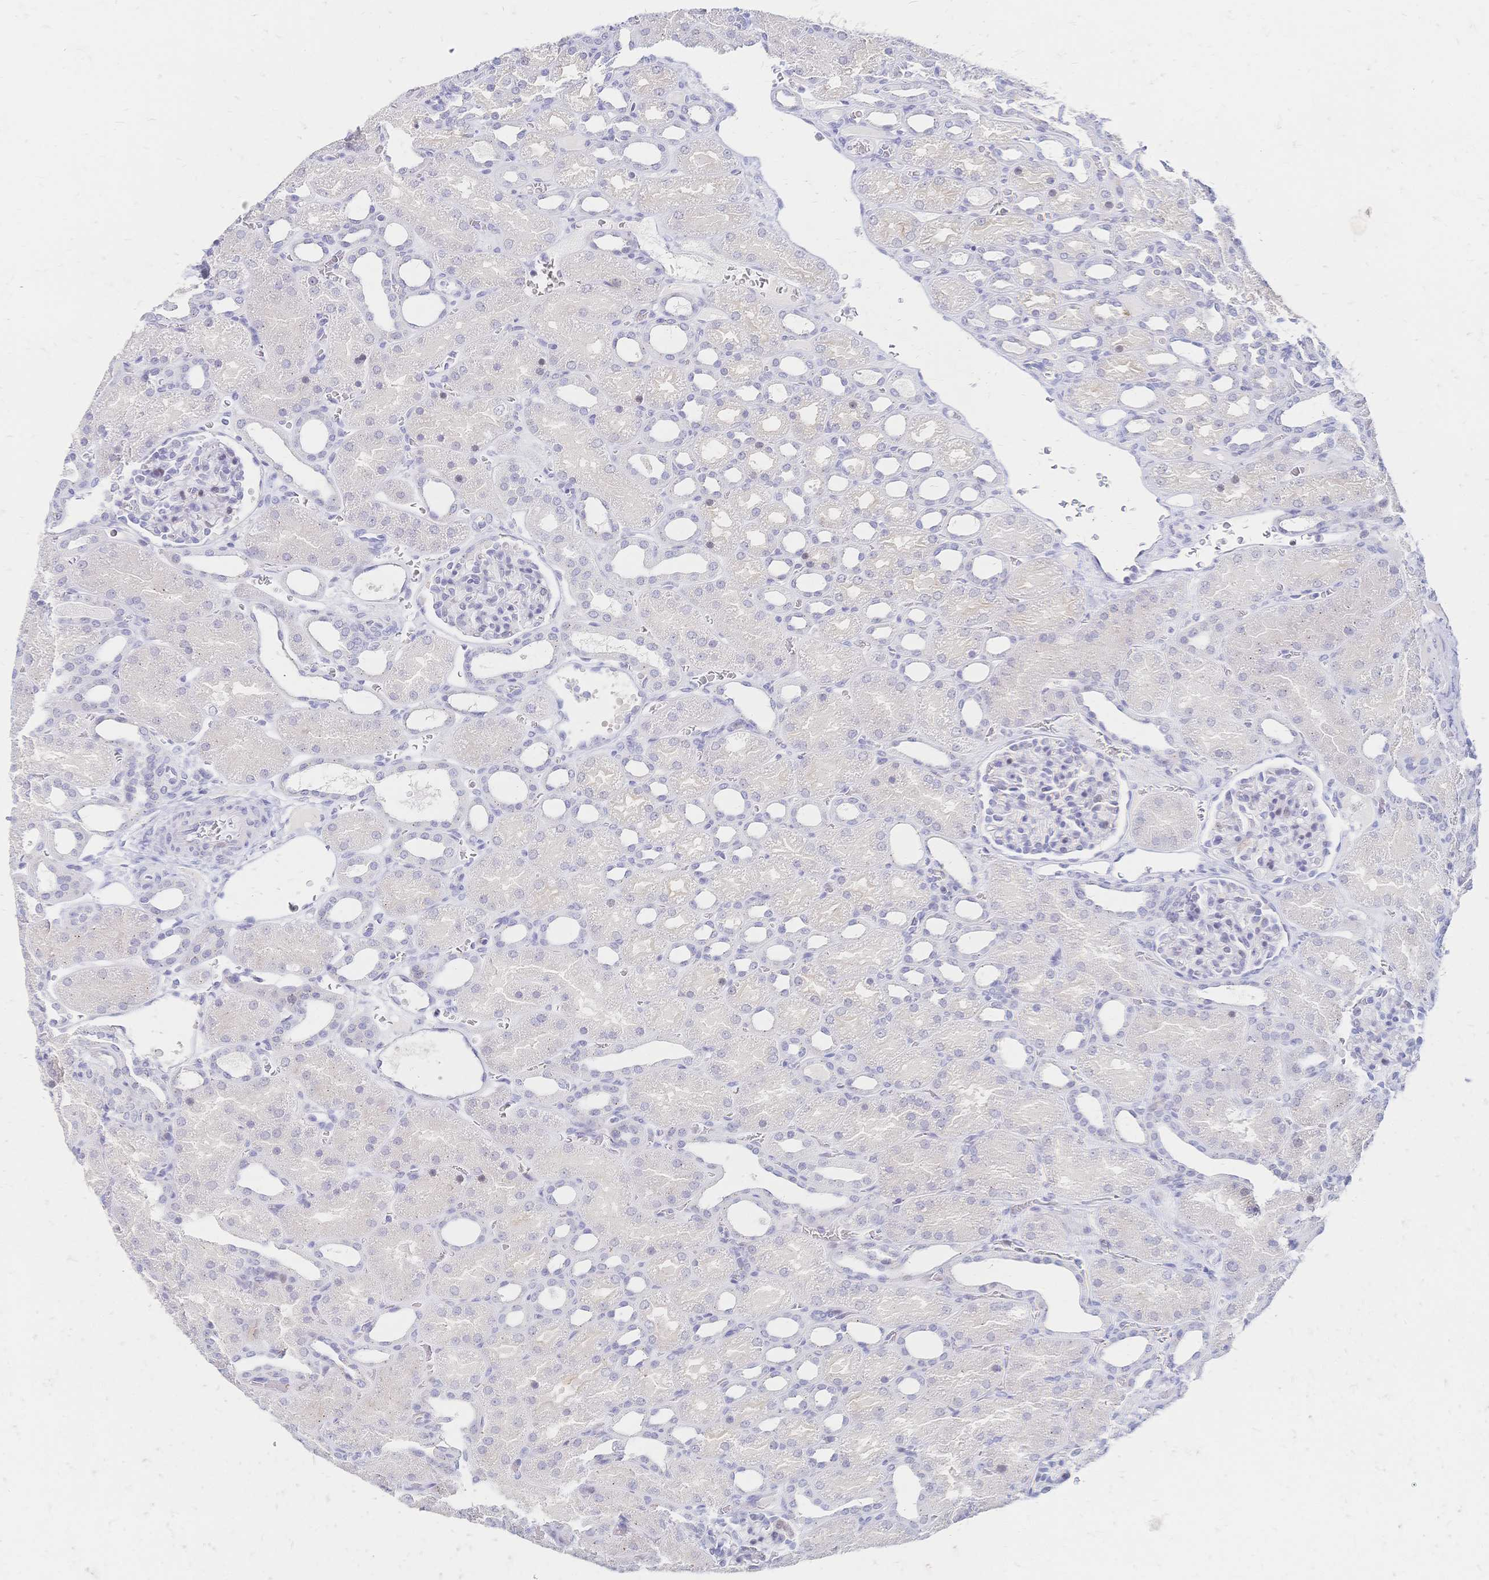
{"staining": {"intensity": "negative", "quantity": "none", "location": "none"}, "tissue": "kidney", "cell_type": "Cells in glomeruli", "image_type": "normal", "snomed": [{"axis": "morphology", "description": "Normal tissue, NOS"}, {"axis": "topography", "description": "Kidney"}], "caption": "A high-resolution micrograph shows immunohistochemistry (IHC) staining of normal kidney, which reveals no significant positivity in cells in glomeruli. (DAB immunohistochemistry (IHC), high magnification).", "gene": "PSORS1C2", "patient": {"sex": "male", "age": 2}}